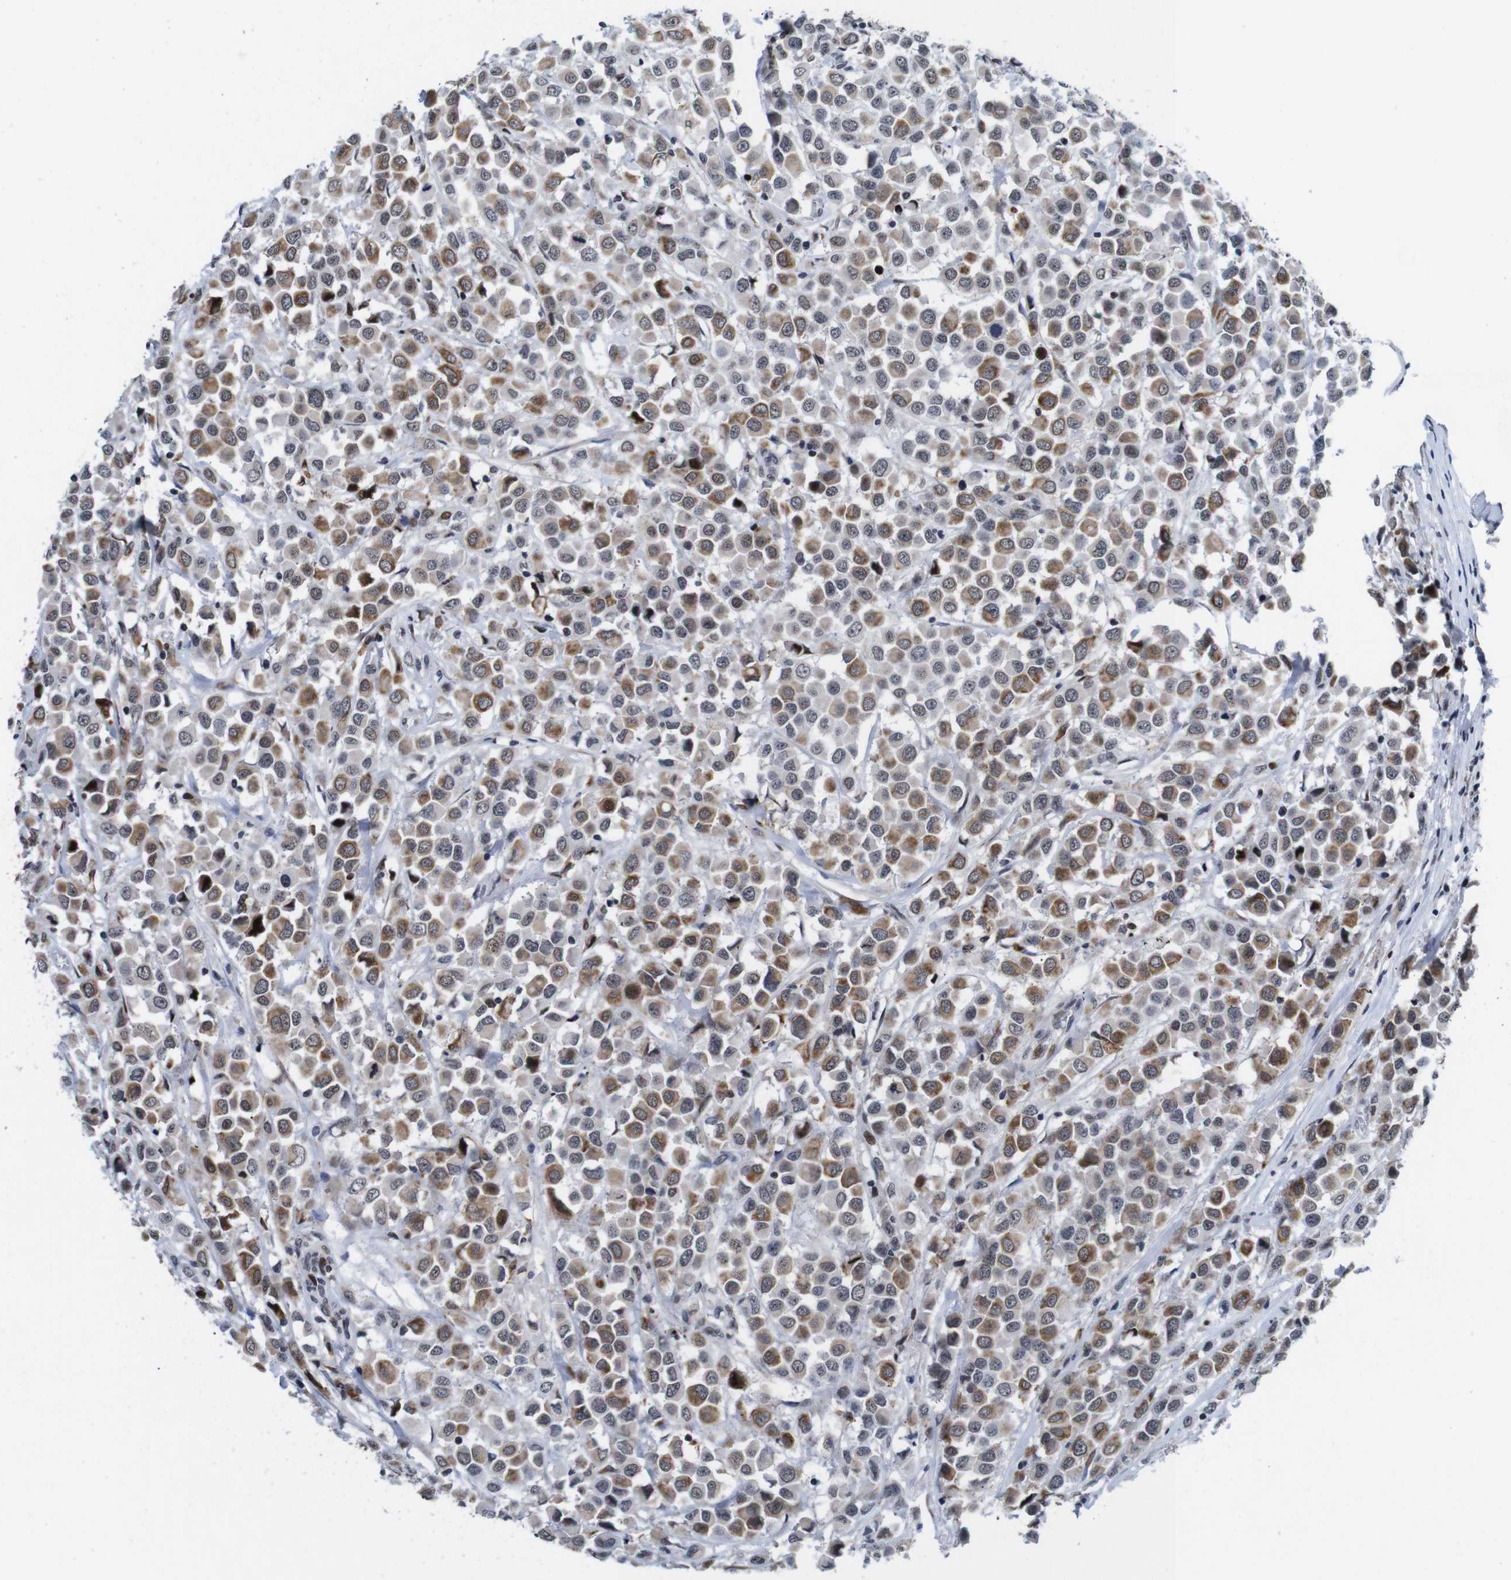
{"staining": {"intensity": "moderate", "quantity": ">75%", "location": "cytoplasmic/membranous,nuclear"}, "tissue": "breast cancer", "cell_type": "Tumor cells", "image_type": "cancer", "snomed": [{"axis": "morphology", "description": "Duct carcinoma"}, {"axis": "topography", "description": "Breast"}], "caption": "Protein positivity by immunohistochemistry displays moderate cytoplasmic/membranous and nuclear expression in approximately >75% of tumor cells in invasive ductal carcinoma (breast). The protein of interest is stained brown, and the nuclei are stained in blue (DAB IHC with brightfield microscopy, high magnification).", "gene": "EIF4G1", "patient": {"sex": "female", "age": 61}}